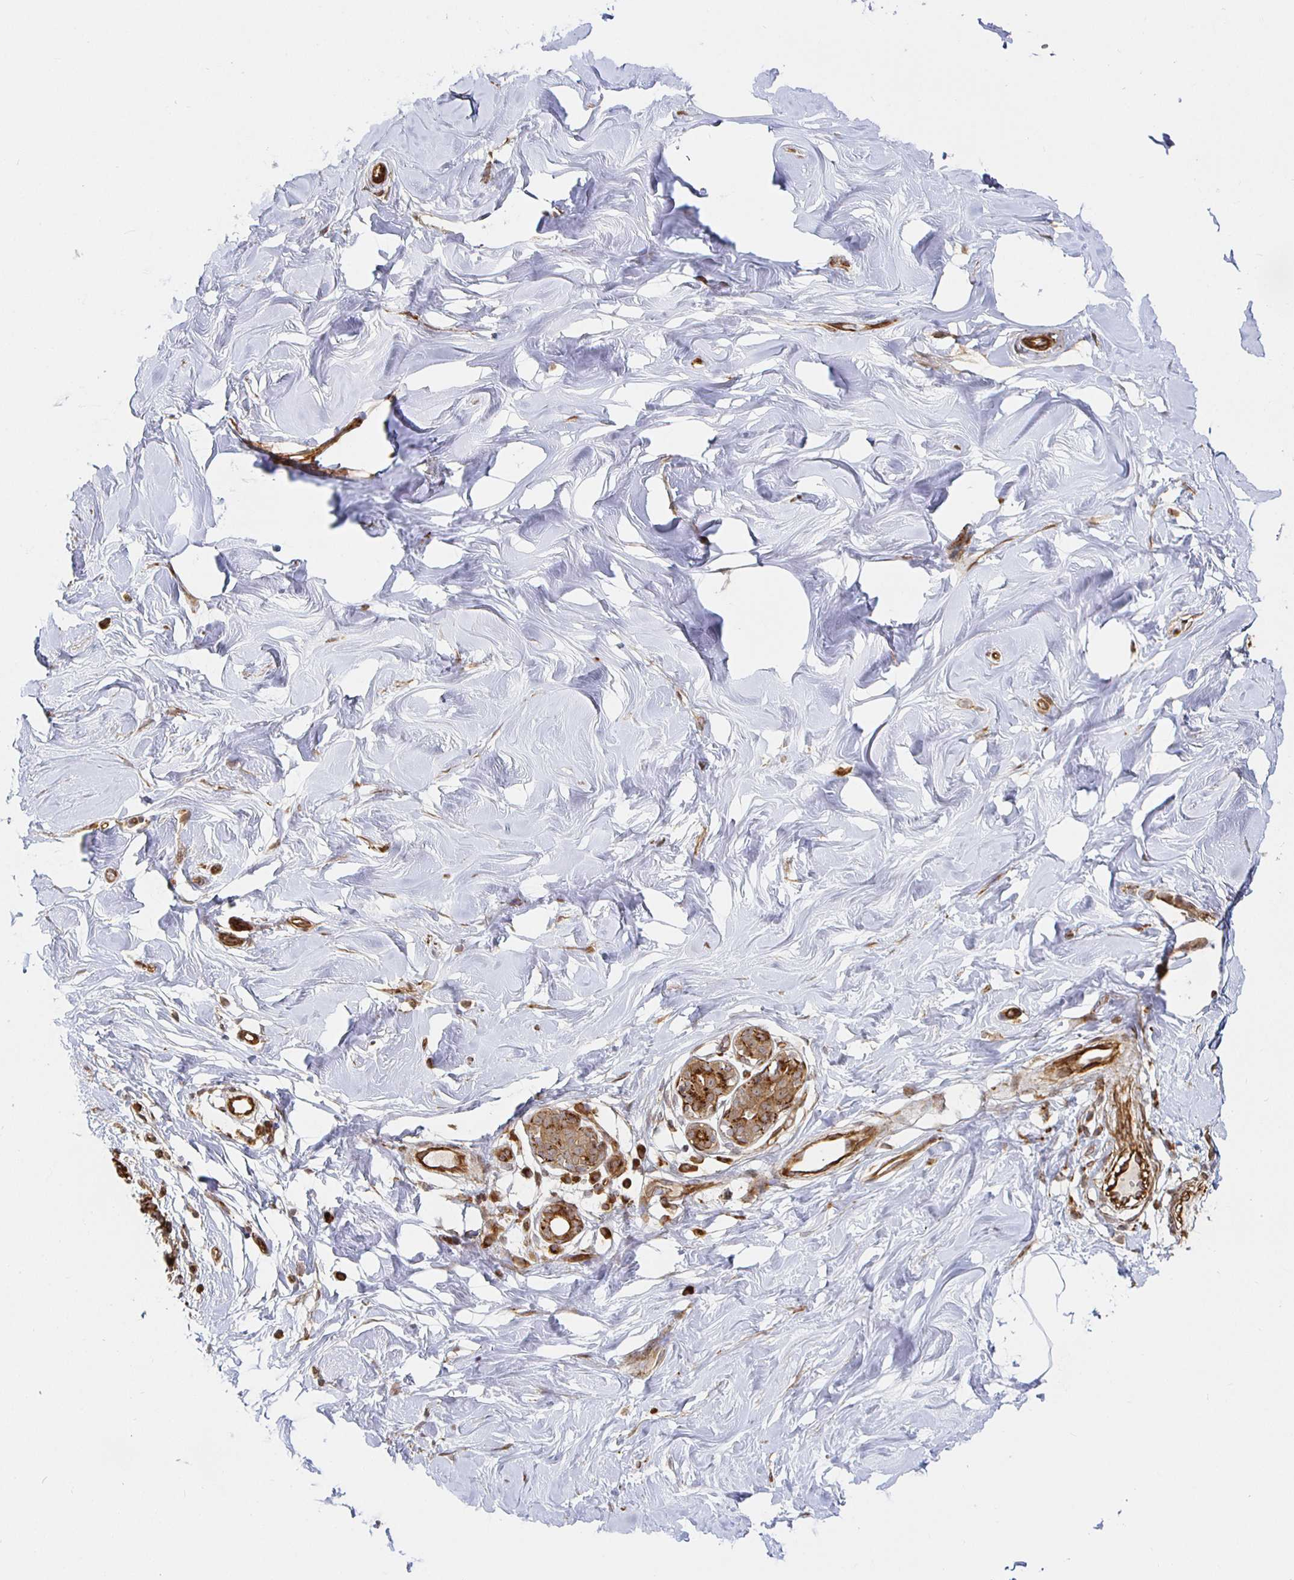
{"staining": {"intensity": "moderate", "quantity": "<25%", "location": "cytoplasmic/membranous"}, "tissue": "breast", "cell_type": "Adipocytes", "image_type": "normal", "snomed": [{"axis": "morphology", "description": "Normal tissue, NOS"}, {"axis": "topography", "description": "Breast"}], "caption": "A low amount of moderate cytoplasmic/membranous positivity is present in about <25% of adipocytes in normal breast. (DAB = brown stain, brightfield microscopy at high magnification).", "gene": "STRAP", "patient": {"sex": "female", "age": 27}}